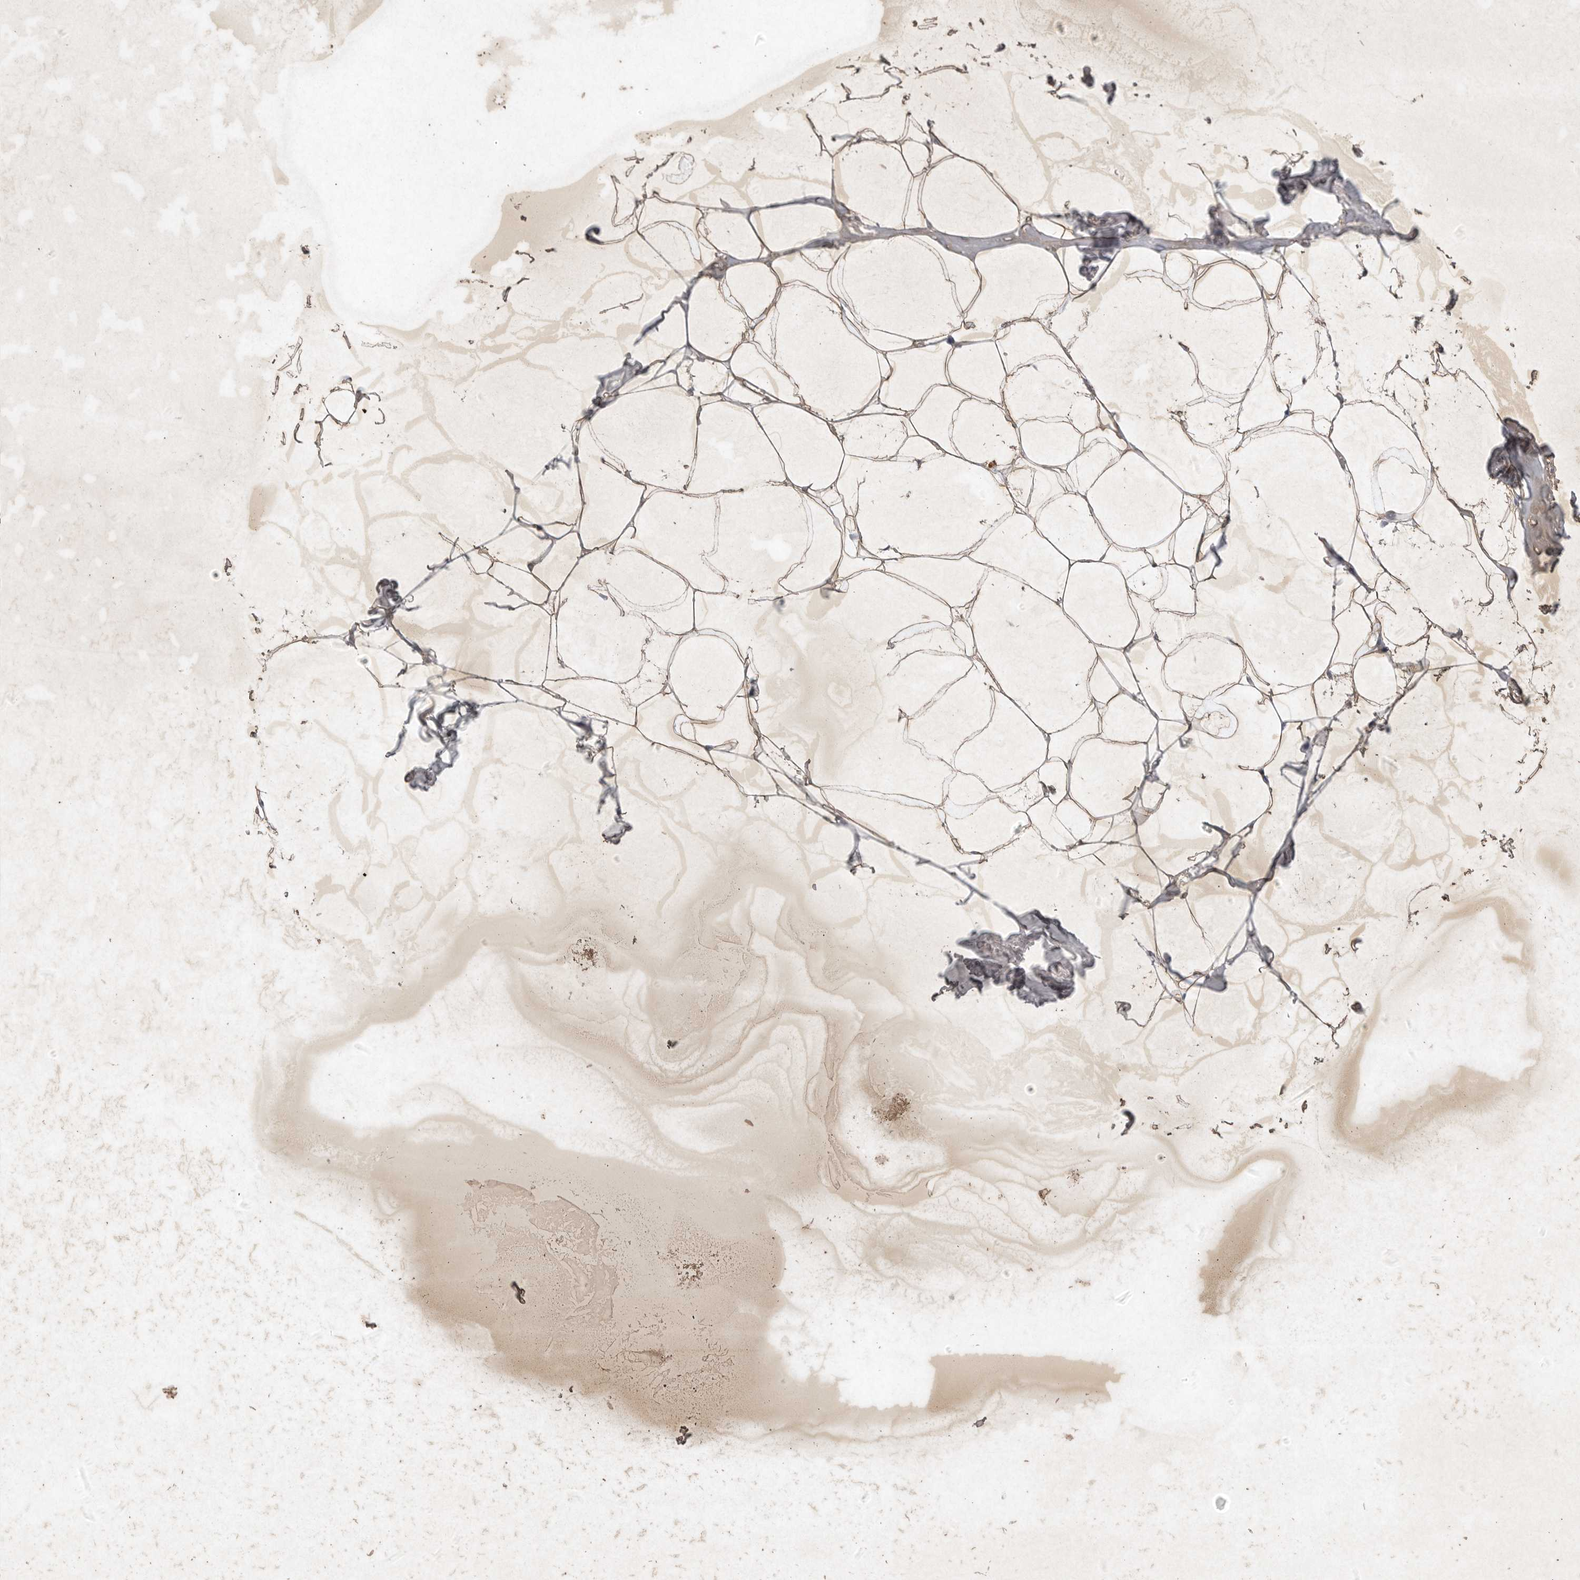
{"staining": {"intensity": "weak", "quantity": ">75%", "location": "cytoplasmic/membranous"}, "tissue": "adipose tissue", "cell_type": "Adipocytes", "image_type": "normal", "snomed": [{"axis": "morphology", "description": "Normal tissue, NOS"}, {"axis": "morphology", "description": "Fibrosis, NOS"}, {"axis": "topography", "description": "Breast"}, {"axis": "topography", "description": "Adipose tissue"}], "caption": "A high-resolution photomicrograph shows IHC staining of benign adipose tissue, which shows weak cytoplasmic/membranous staining in about >75% of adipocytes.", "gene": "DDR1", "patient": {"sex": "female", "age": 39}}